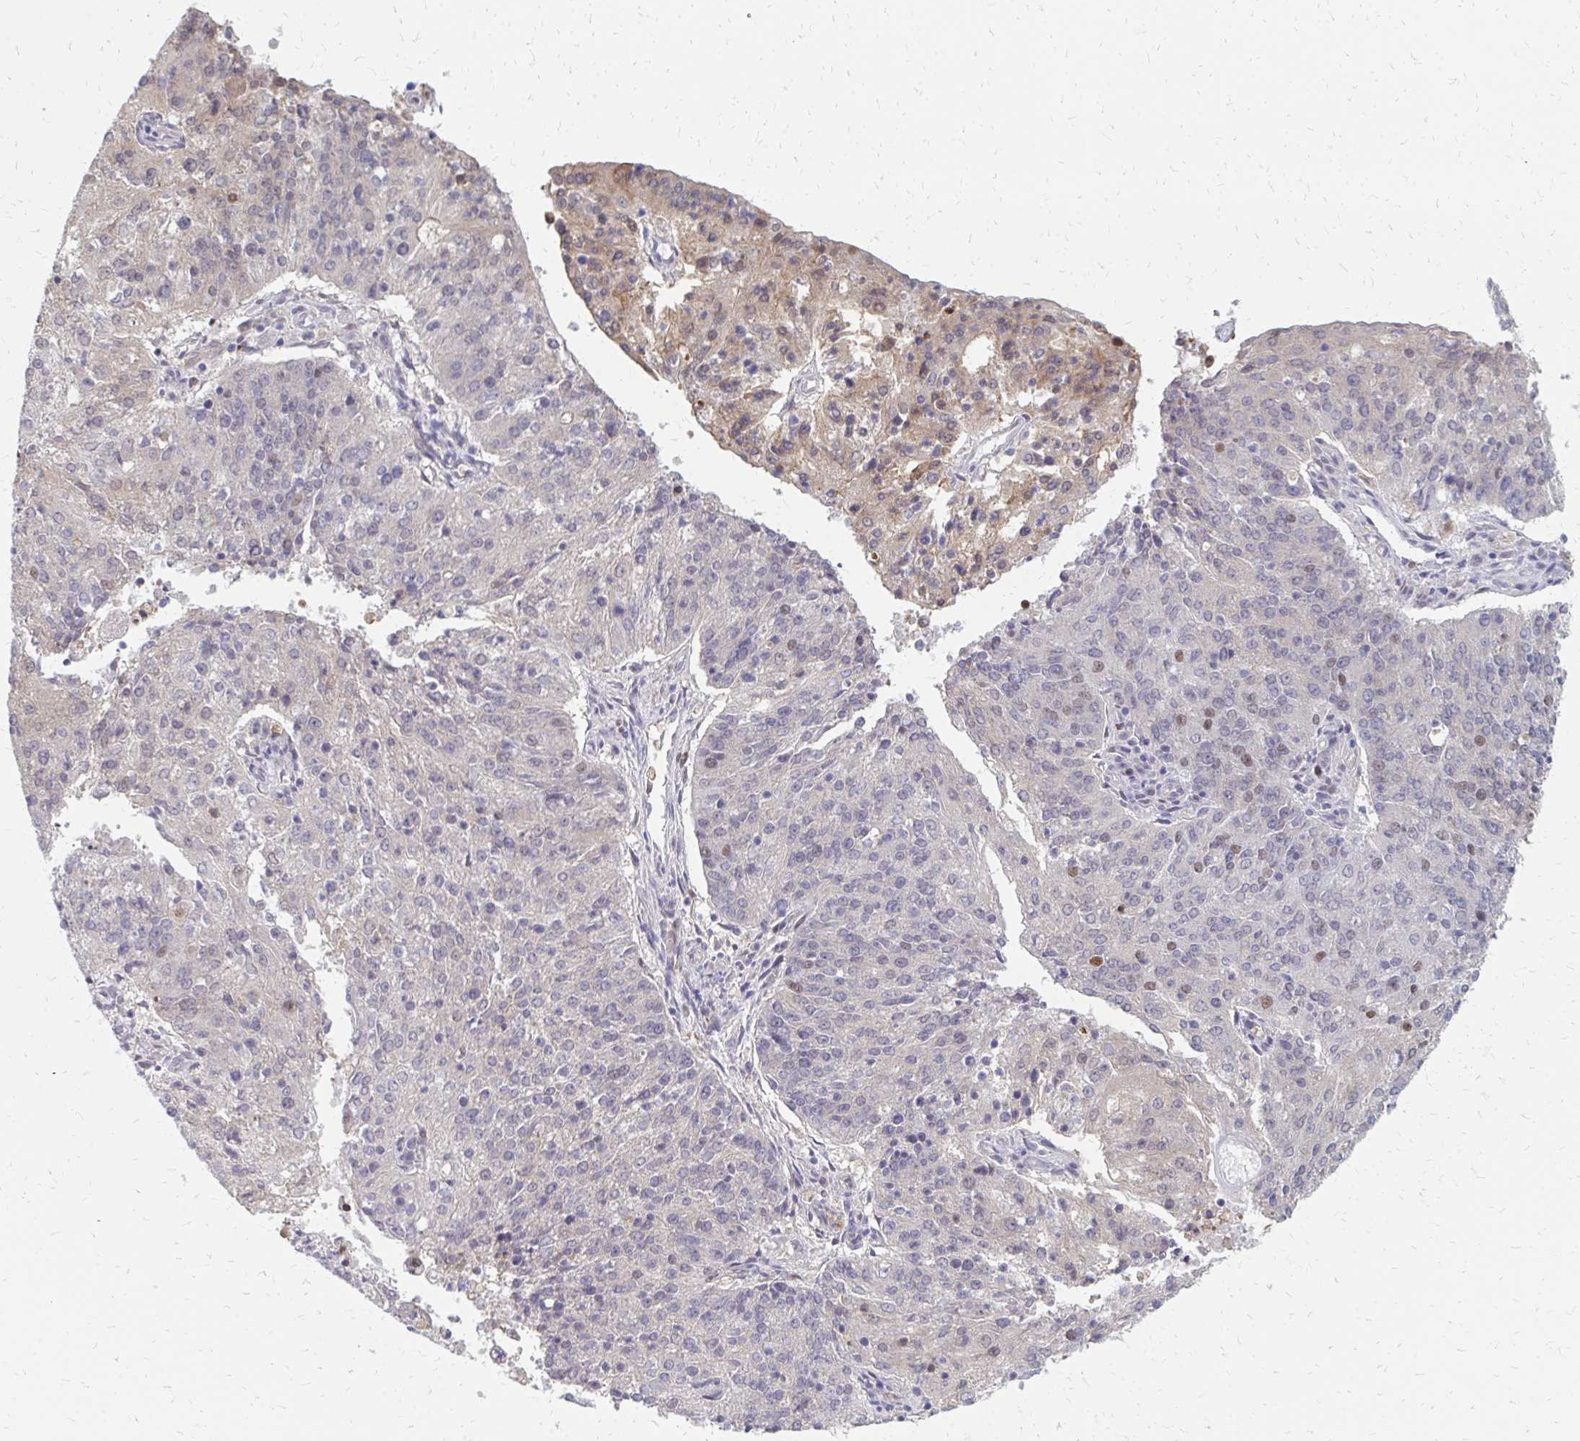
{"staining": {"intensity": "weak", "quantity": "<25%", "location": "cytoplasmic/membranous,nuclear"}, "tissue": "endometrial cancer", "cell_type": "Tumor cells", "image_type": "cancer", "snomed": [{"axis": "morphology", "description": "Adenocarcinoma, NOS"}, {"axis": "topography", "description": "Endometrium"}], "caption": "DAB immunohistochemical staining of human endometrial cancer (adenocarcinoma) demonstrates no significant expression in tumor cells. Brightfield microscopy of immunohistochemistry (IHC) stained with DAB (brown) and hematoxylin (blue), captured at high magnification.", "gene": "PLK3", "patient": {"sex": "female", "age": 82}}